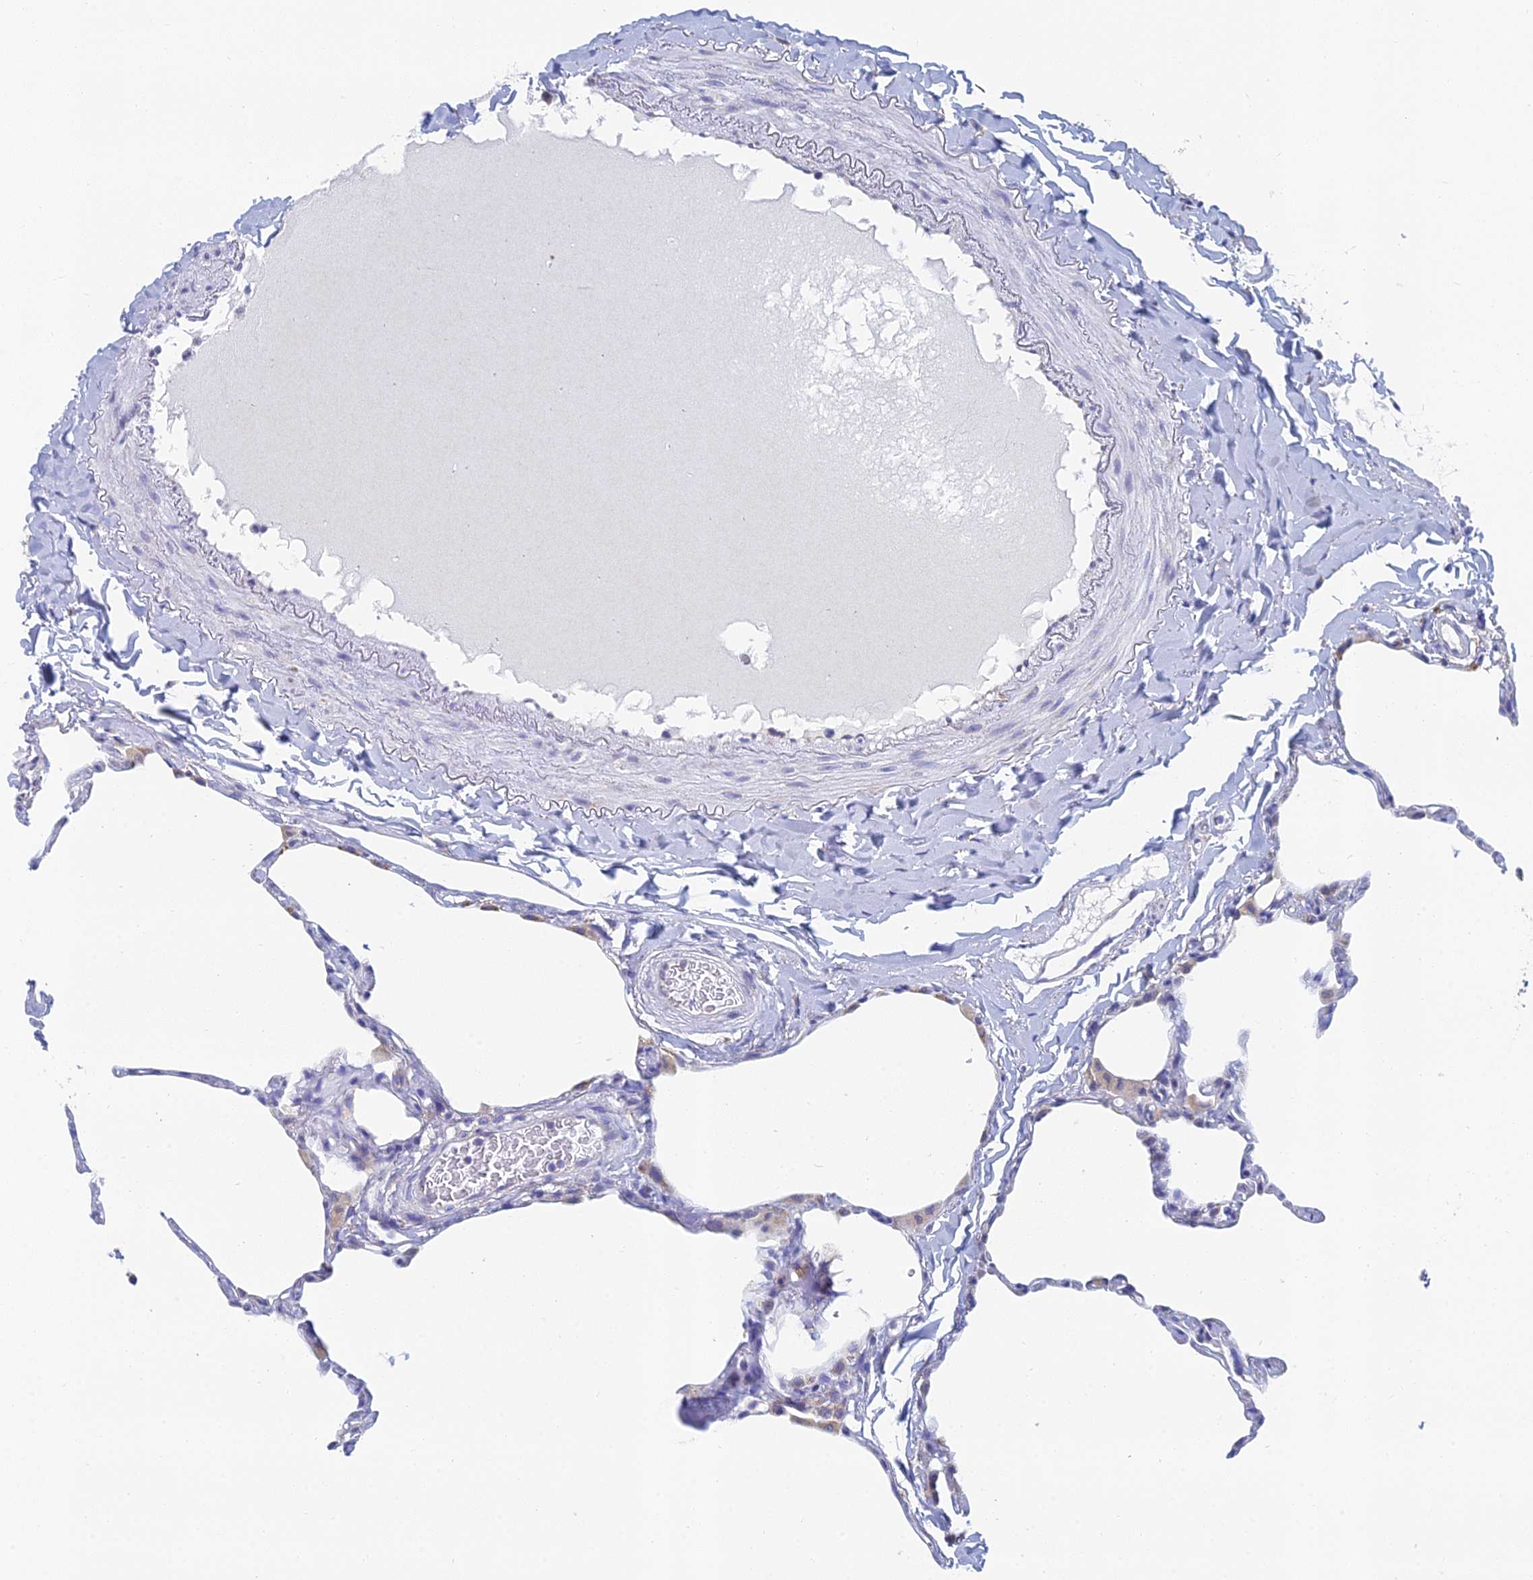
{"staining": {"intensity": "weak", "quantity": "<25%", "location": "cytoplasmic/membranous"}, "tissue": "lung", "cell_type": "Alveolar cells", "image_type": "normal", "snomed": [{"axis": "morphology", "description": "Normal tissue, NOS"}, {"axis": "topography", "description": "Lung"}], "caption": "Protein analysis of unremarkable lung exhibits no significant positivity in alveolar cells. (DAB (3,3'-diaminobenzidine) IHC visualized using brightfield microscopy, high magnification).", "gene": "CRACR2B", "patient": {"sex": "male", "age": 65}}